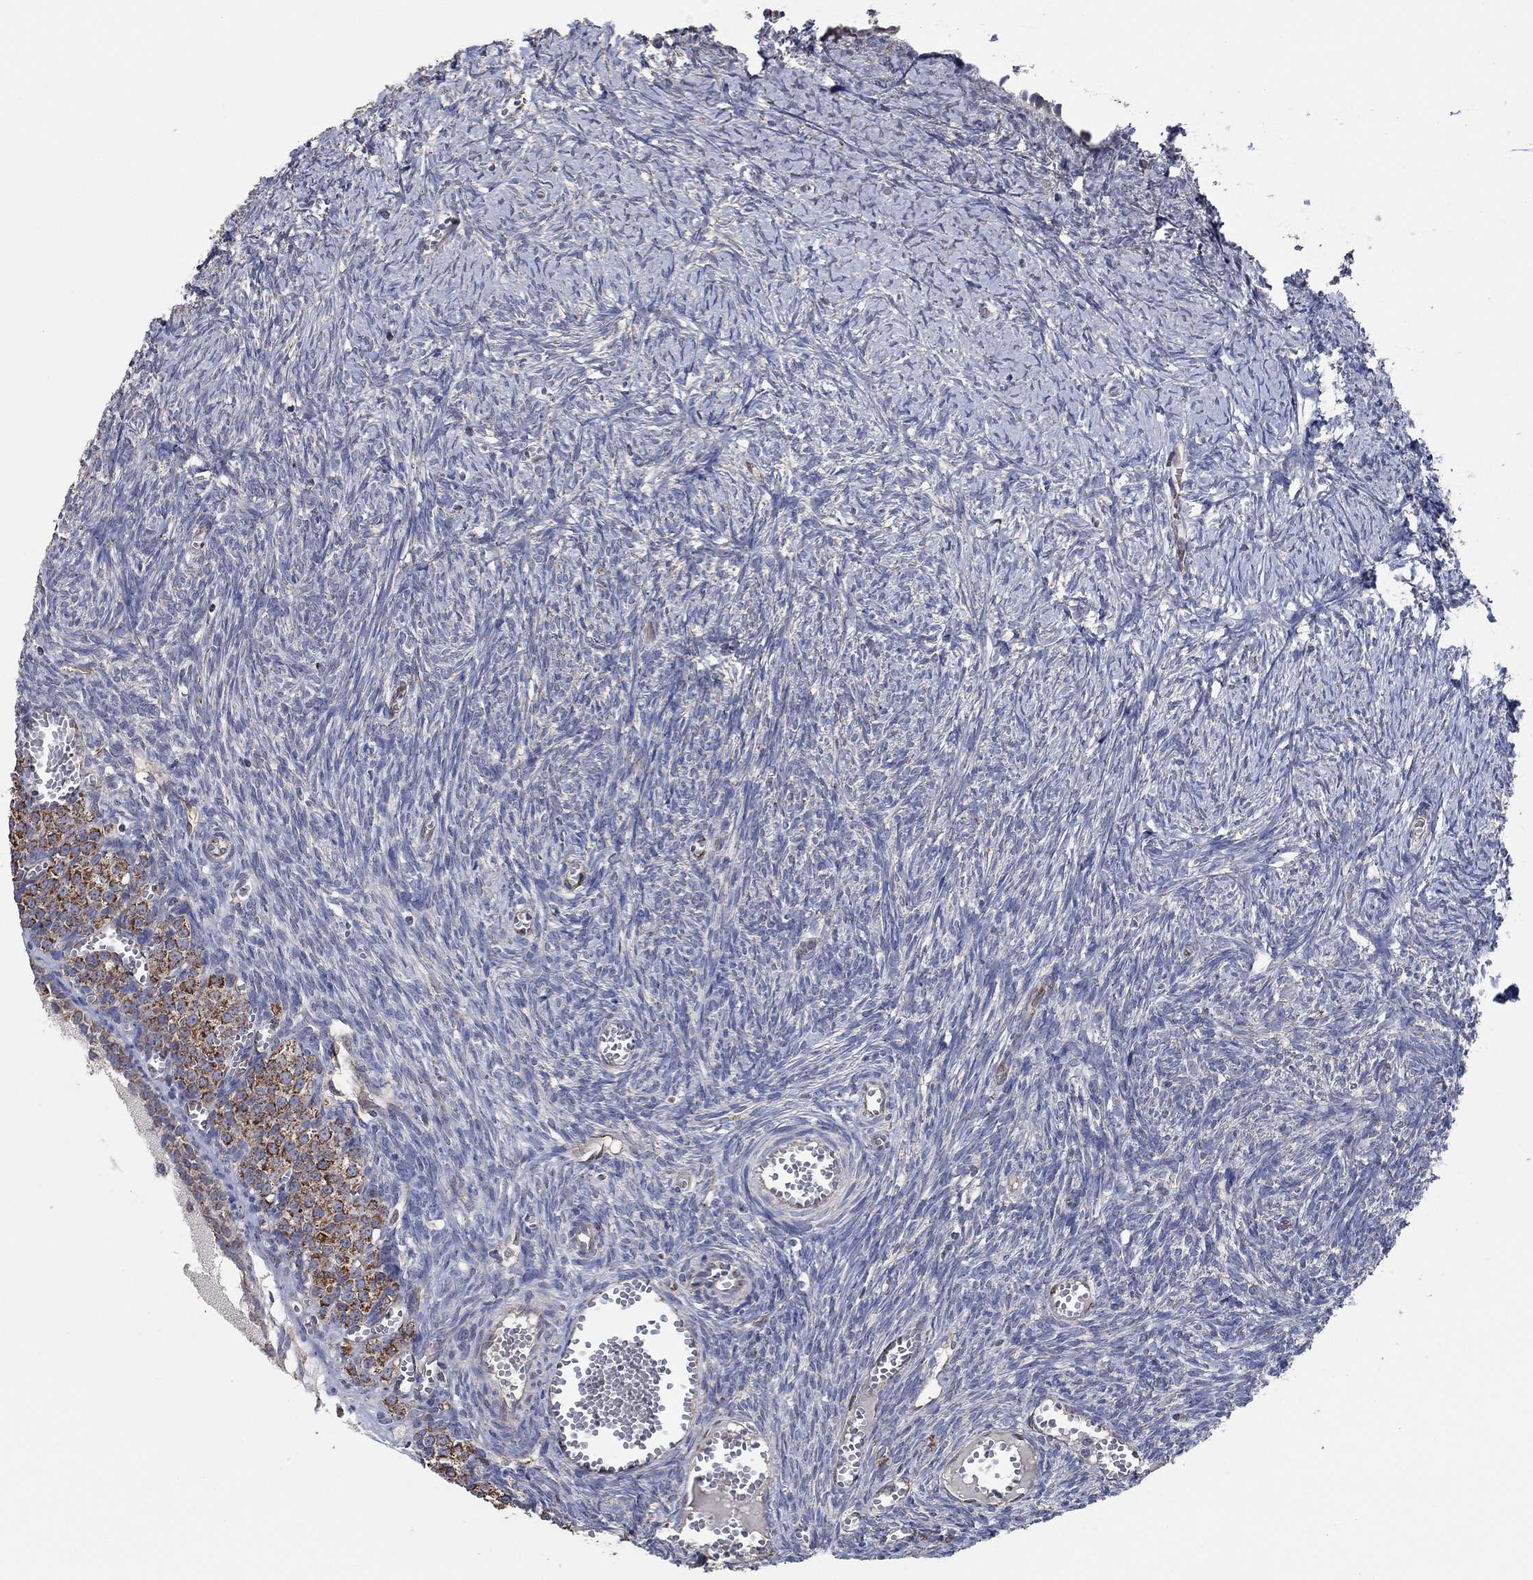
{"staining": {"intensity": "strong", "quantity": "25%-75%", "location": "cytoplasmic/membranous"}, "tissue": "ovary", "cell_type": "Follicle cells", "image_type": "normal", "snomed": [{"axis": "morphology", "description": "Normal tissue, NOS"}, {"axis": "topography", "description": "Ovary"}], "caption": "A brown stain shows strong cytoplasmic/membranous expression of a protein in follicle cells of normal human ovary. (DAB (3,3'-diaminobenzidine) IHC with brightfield microscopy, high magnification).", "gene": "HID1", "patient": {"sex": "female", "age": 43}}